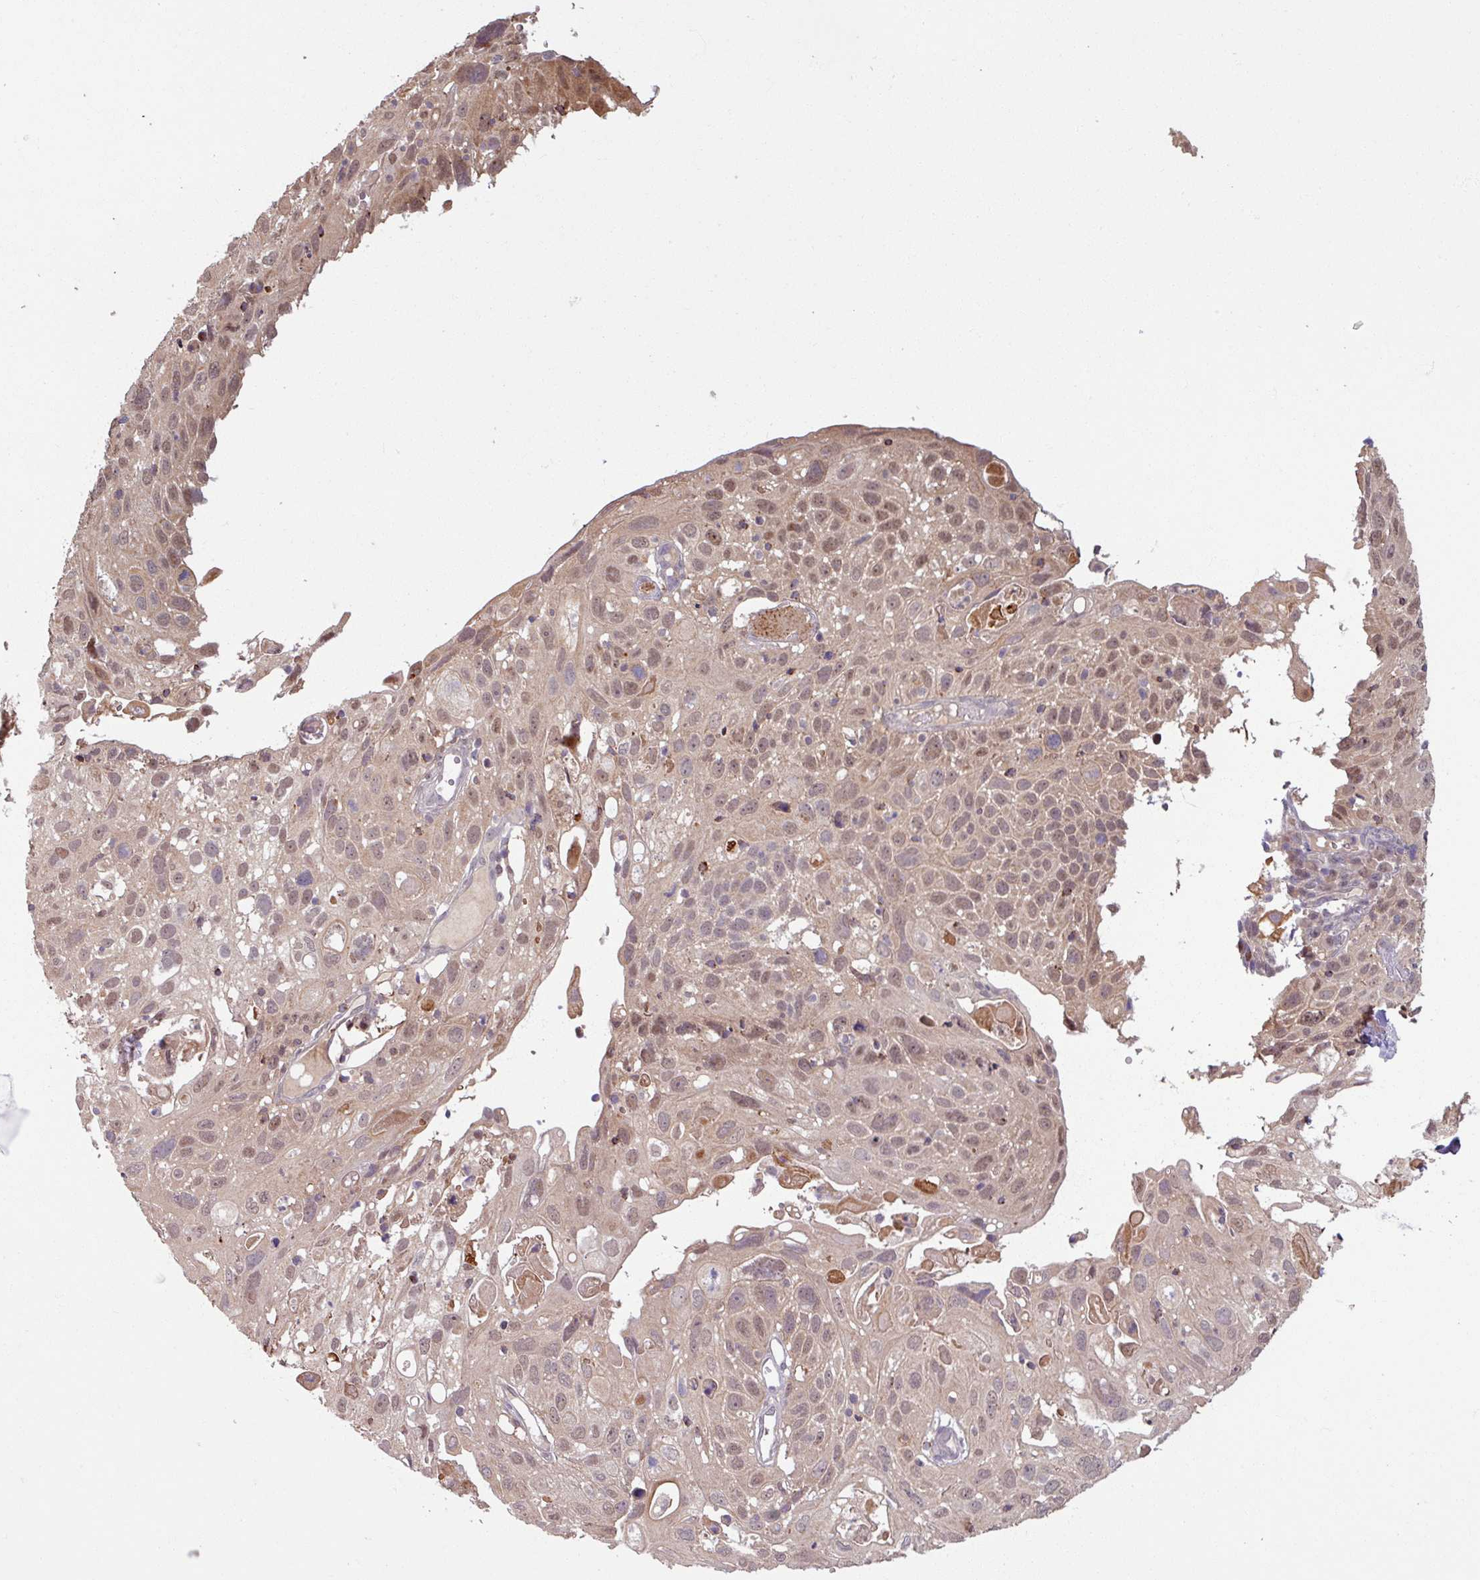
{"staining": {"intensity": "weak", "quantity": ">75%", "location": "cytoplasmic/membranous,nuclear"}, "tissue": "cervical cancer", "cell_type": "Tumor cells", "image_type": "cancer", "snomed": [{"axis": "morphology", "description": "Squamous cell carcinoma, NOS"}, {"axis": "topography", "description": "Cervix"}], "caption": "This image exhibits cervical squamous cell carcinoma stained with IHC to label a protein in brown. The cytoplasmic/membranous and nuclear of tumor cells show weak positivity for the protein. Nuclei are counter-stained blue.", "gene": "OR6B1", "patient": {"sex": "female", "age": 70}}